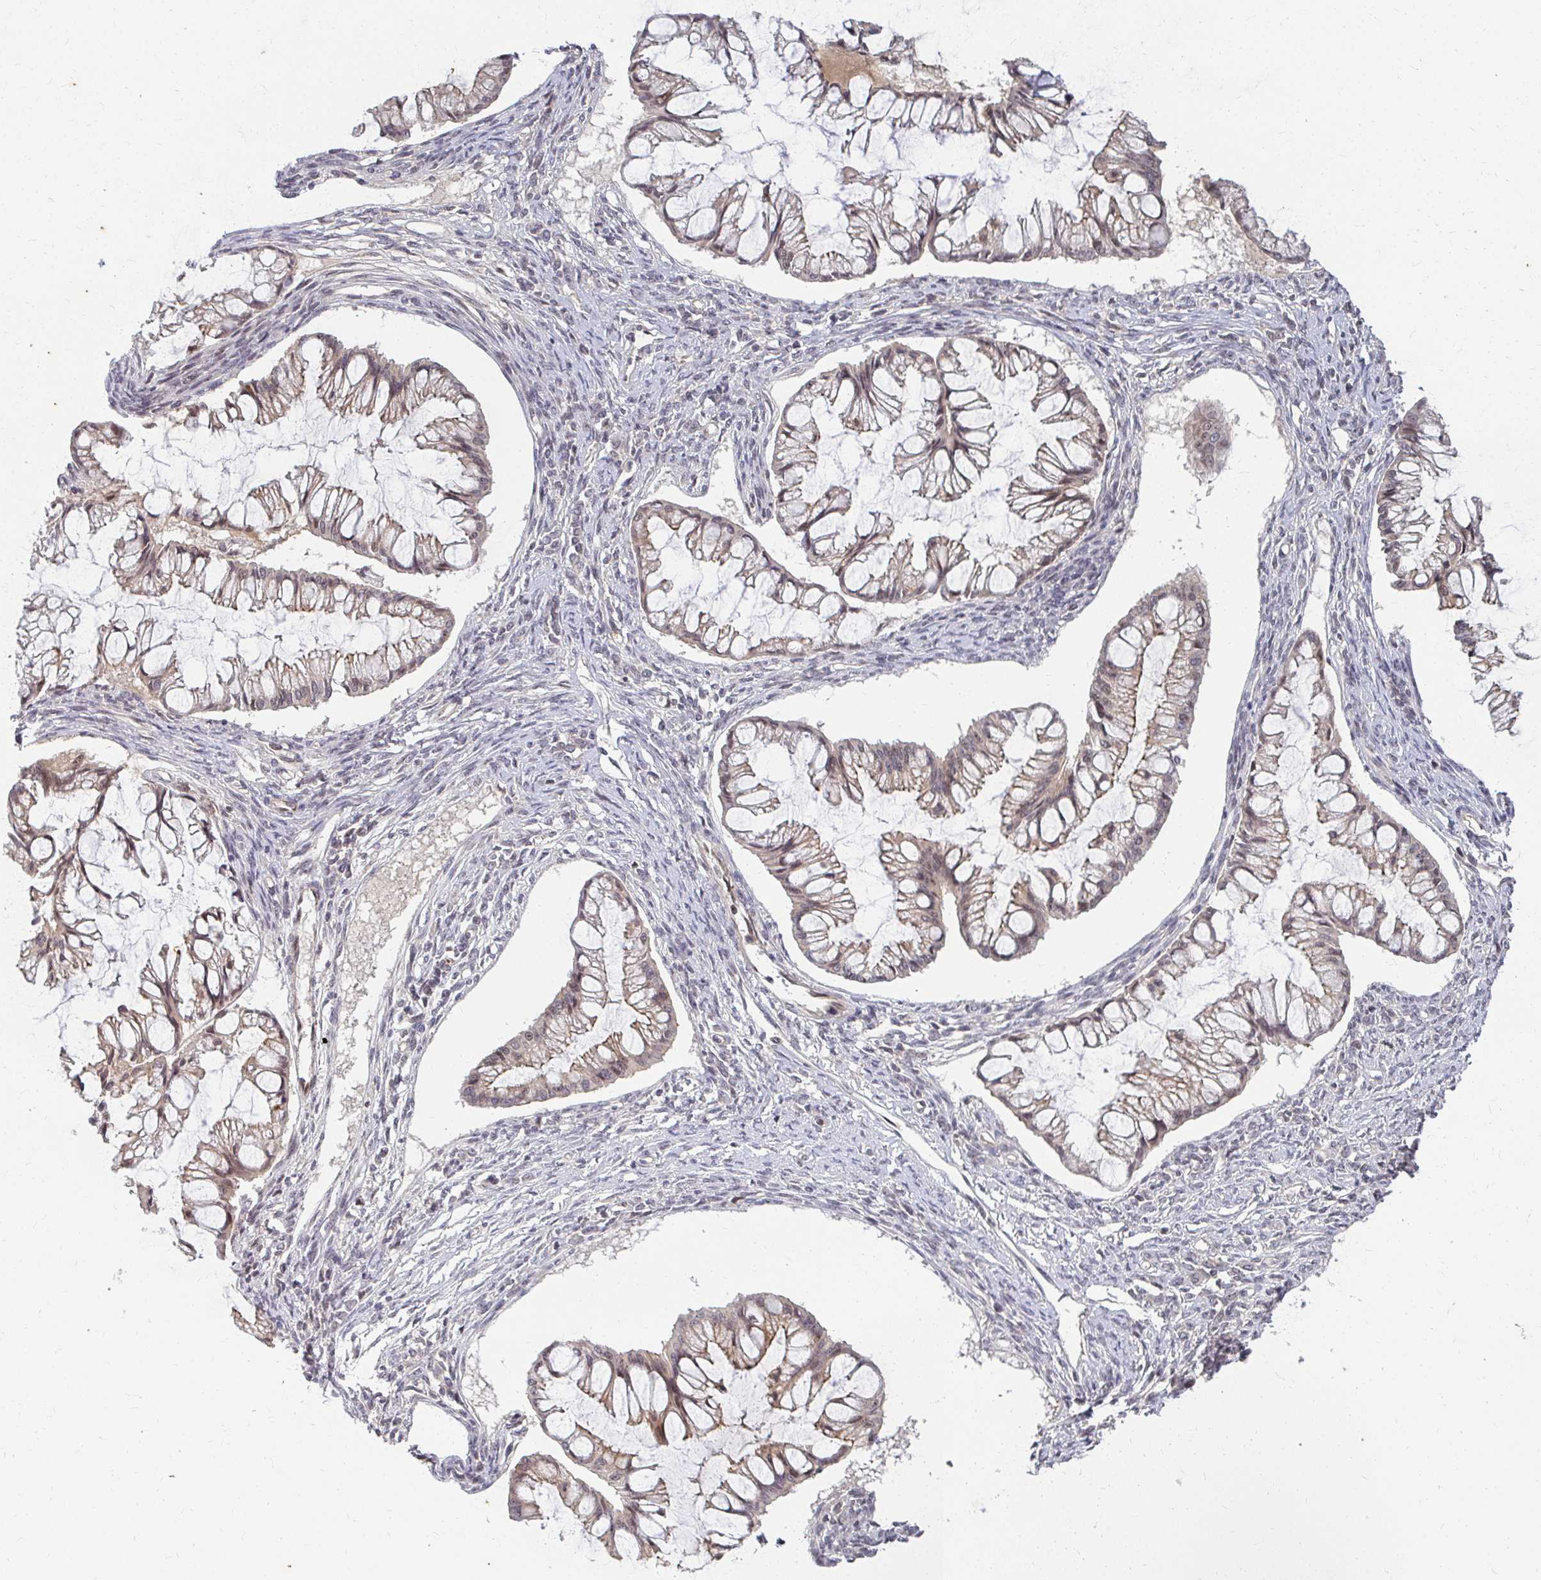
{"staining": {"intensity": "moderate", "quantity": "25%-75%", "location": "cytoplasmic/membranous,nuclear"}, "tissue": "ovarian cancer", "cell_type": "Tumor cells", "image_type": "cancer", "snomed": [{"axis": "morphology", "description": "Cystadenocarcinoma, mucinous, NOS"}, {"axis": "topography", "description": "Ovary"}], "caption": "The micrograph exhibits a brown stain indicating the presence of a protein in the cytoplasmic/membranous and nuclear of tumor cells in ovarian cancer (mucinous cystadenocarcinoma). The staining is performed using DAB brown chromogen to label protein expression. The nuclei are counter-stained blue using hematoxylin.", "gene": "ANK3", "patient": {"sex": "female", "age": 73}}